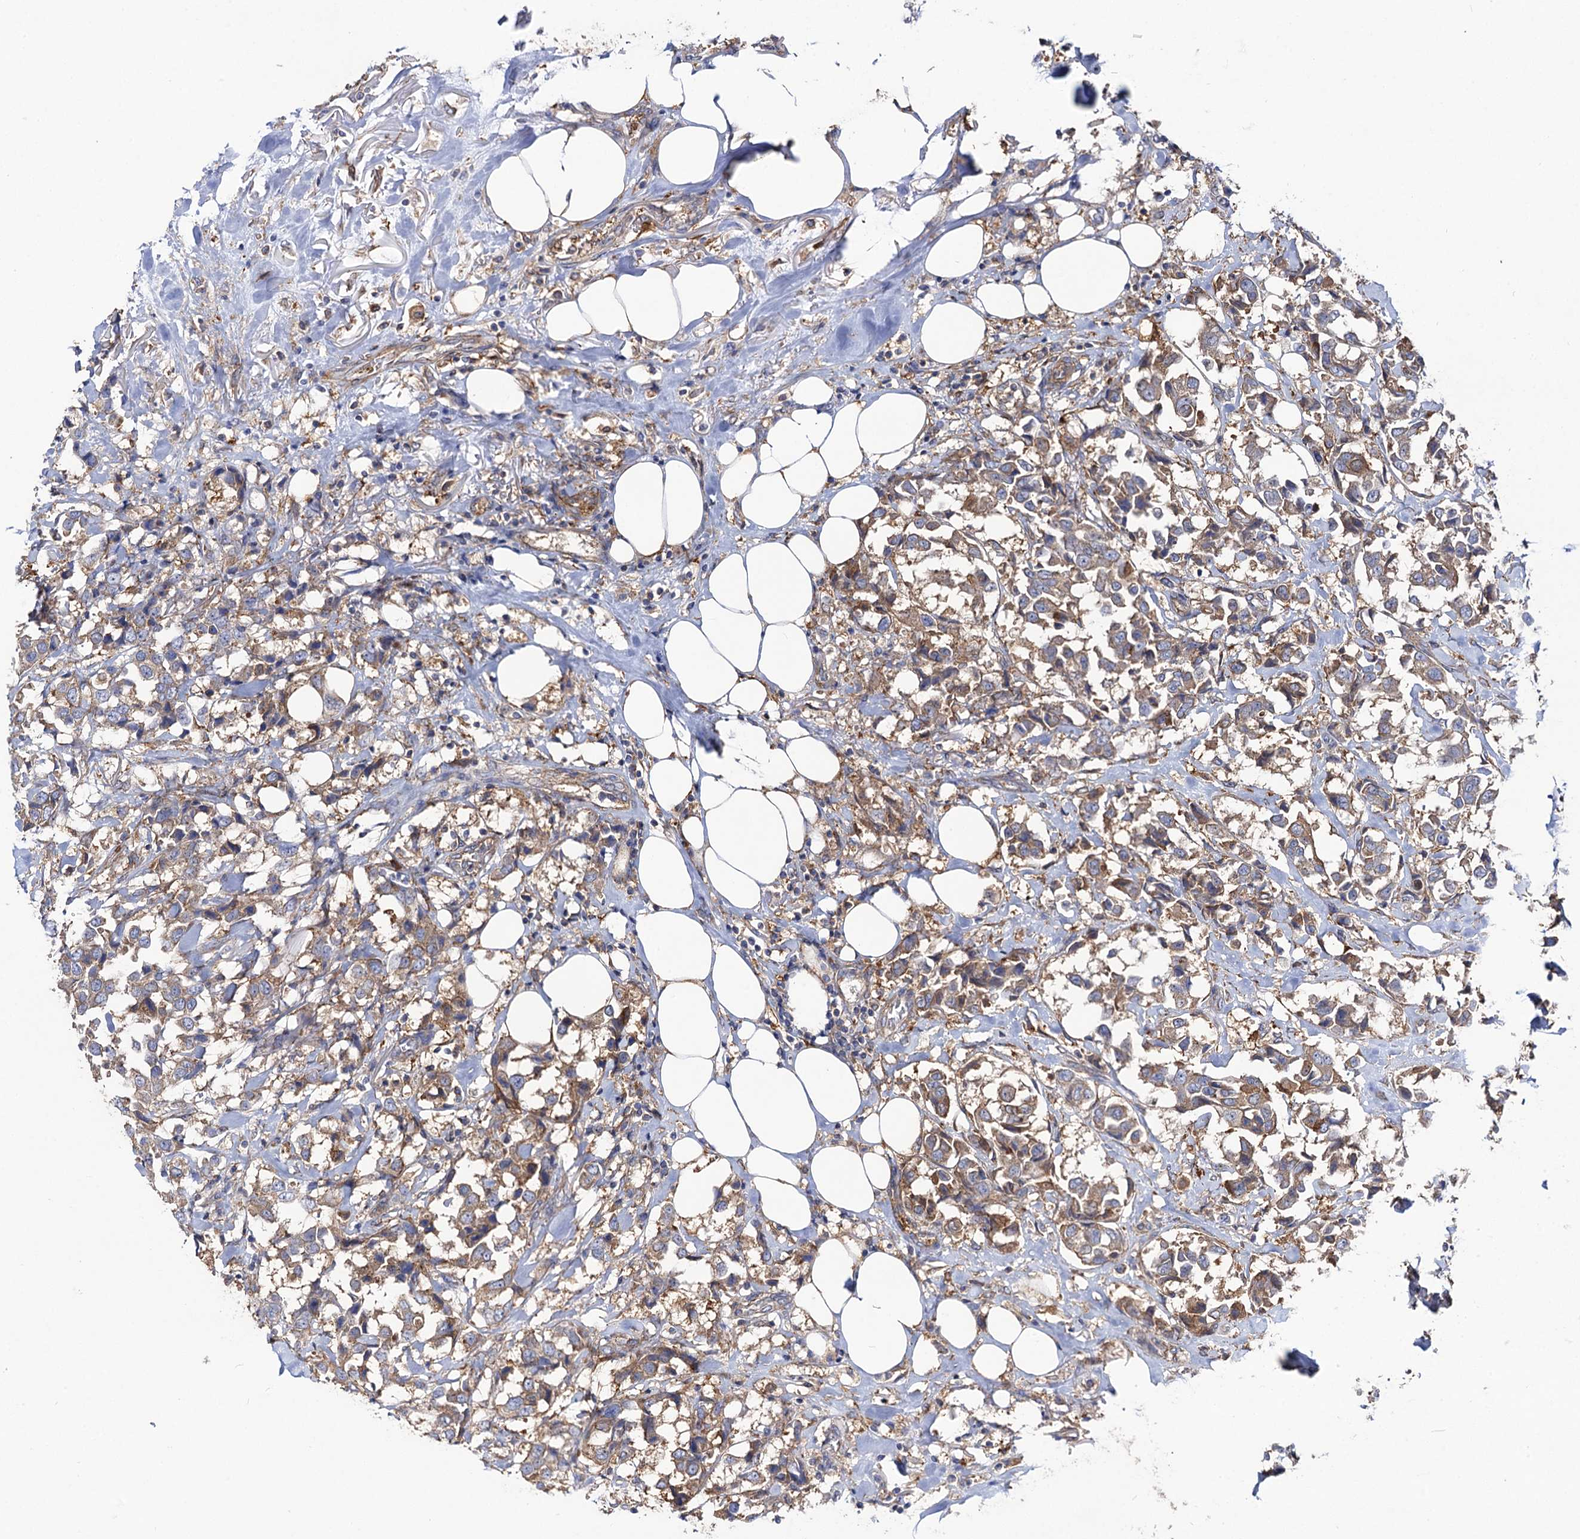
{"staining": {"intensity": "weak", "quantity": ">75%", "location": "cytoplasmic/membranous"}, "tissue": "breast cancer", "cell_type": "Tumor cells", "image_type": "cancer", "snomed": [{"axis": "morphology", "description": "Duct carcinoma"}, {"axis": "topography", "description": "Breast"}], "caption": "Immunohistochemistry photomicrograph of neoplastic tissue: human breast intraductal carcinoma stained using immunohistochemistry shows low levels of weak protein expression localized specifically in the cytoplasmic/membranous of tumor cells, appearing as a cytoplasmic/membranous brown color.", "gene": "DYDC1", "patient": {"sex": "female", "age": 80}}